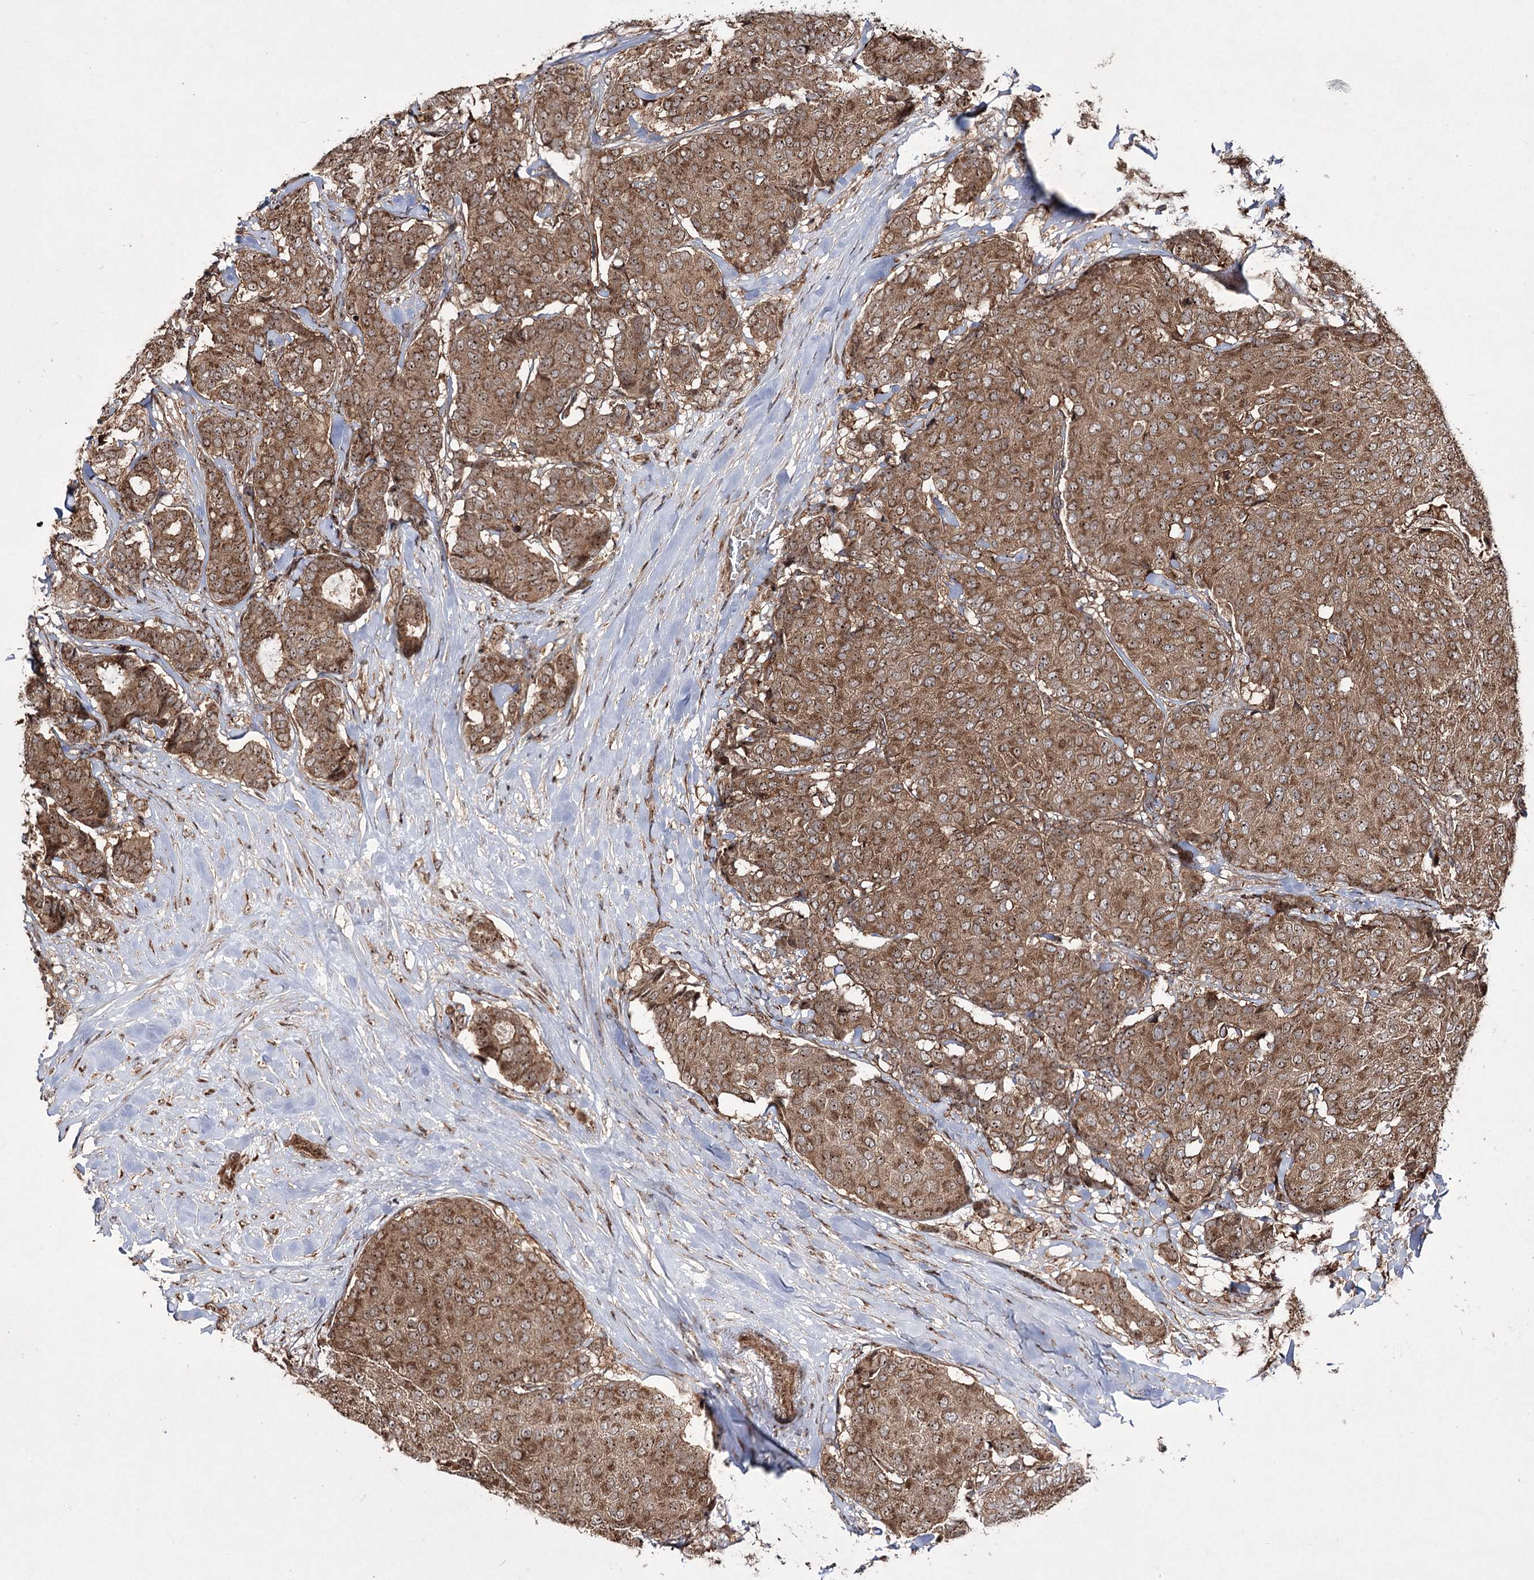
{"staining": {"intensity": "moderate", "quantity": ">75%", "location": "cytoplasmic/membranous,nuclear"}, "tissue": "breast cancer", "cell_type": "Tumor cells", "image_type": "cancer", "snomed": [{"axis": "morphology", "description": "Duct carcinoma"}, {"axis": "topography", "description": "Breast"}], "caption": "Breast cancer stained with a protein marker shows moderate staining in tumor cells.", "gene": "SERINC5", "patient": {"sex": "female", "age": 75}}